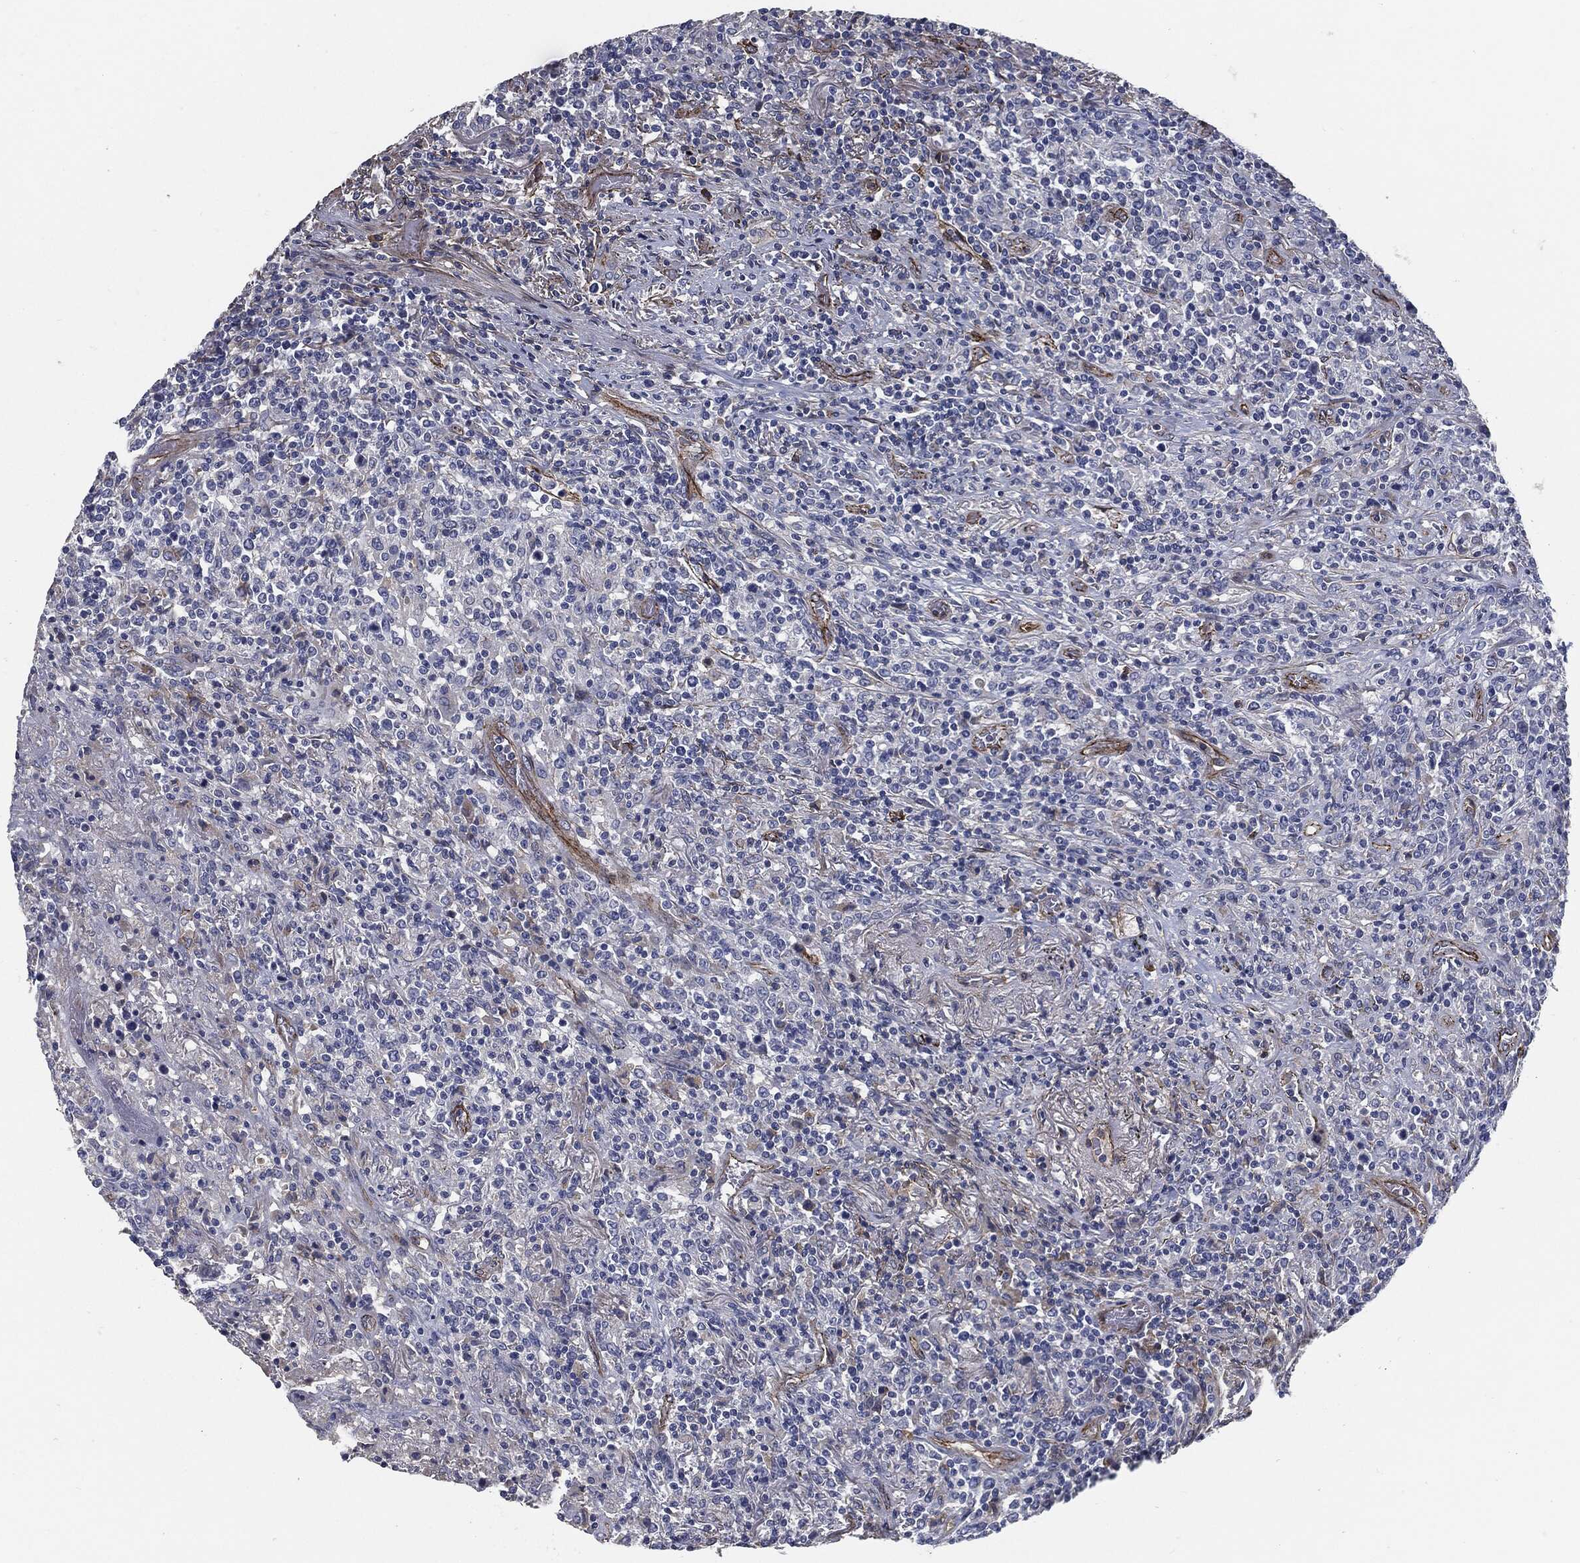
{"staining": {"intensity": "negative", "quantity": "none", "location": "none"}, "tissue": "lymphoma", "cell_type": "Tumor cells", "image_type": "cancer", "snomed": [{"axis": "morphology", "description": "Malignant lymphoma, non-Hodgkin's type, High grade"}, {"axis": "topography", "description": "Lung"}], "caption": "Immunohistochemical staining of high-grade malignant lymphoma, non-Hodgkin's type displays no significant staining in tumor cells.", "gene": "SVIL", "patient": {"sex": "male", "age": 79}}